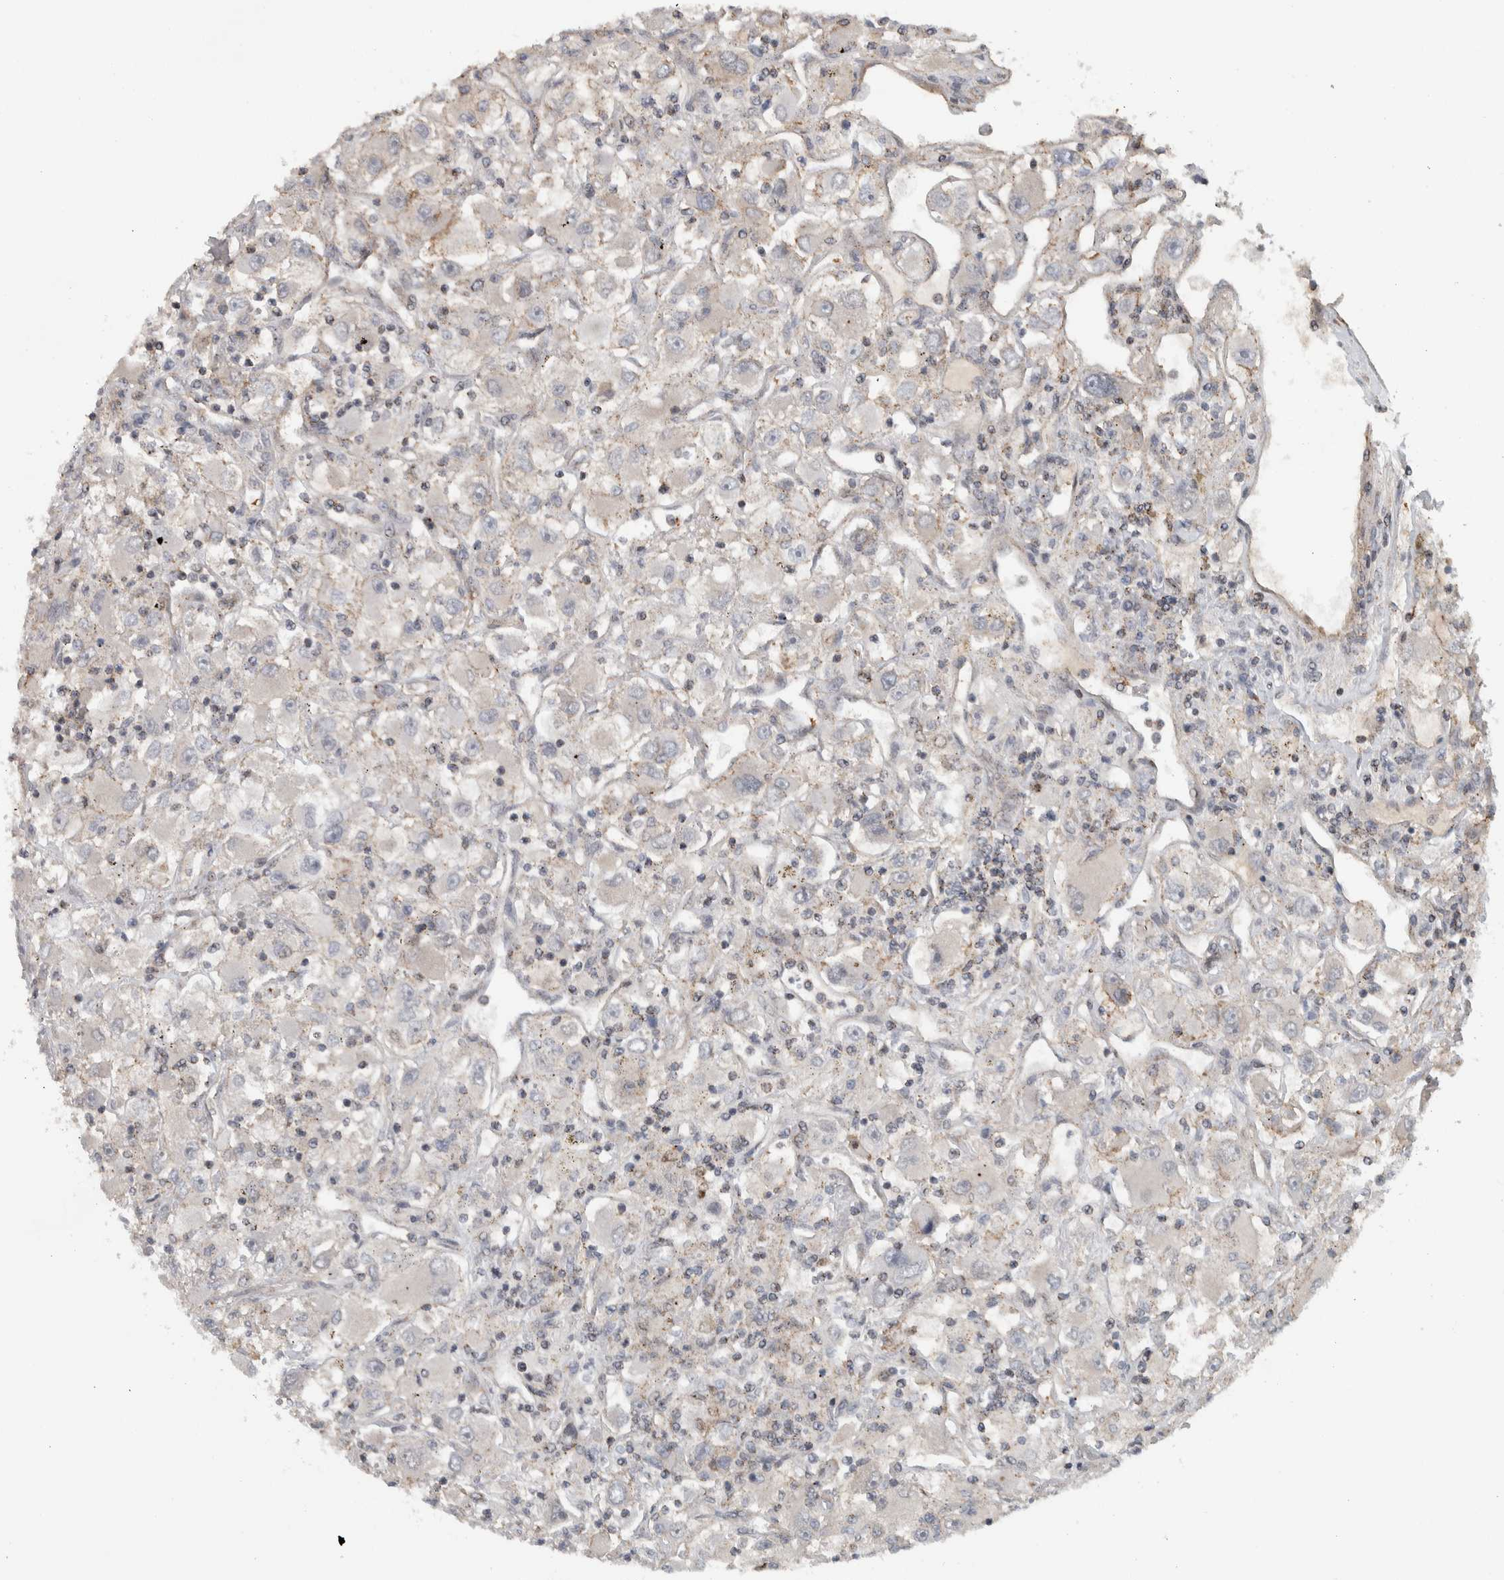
{"staining": {"intensity": "negative", "quantity": "none", "location": "none"}, "tissue": "renal cancer", "cell_type": "Tumor cells", "image_type": "cancer", "snomed": [{"axis": "morphology", "description": "Adenocarcinoma, NOS"}, {"axis": "topography", "description": "Kidney"}], "caption": "Renal cancer (adenocarcinoma) was stained to show a protein in brown. There is no significant staining in tumor cells.", "gene": "MSL1", "patient": {"sex": "female", "age": 52}}